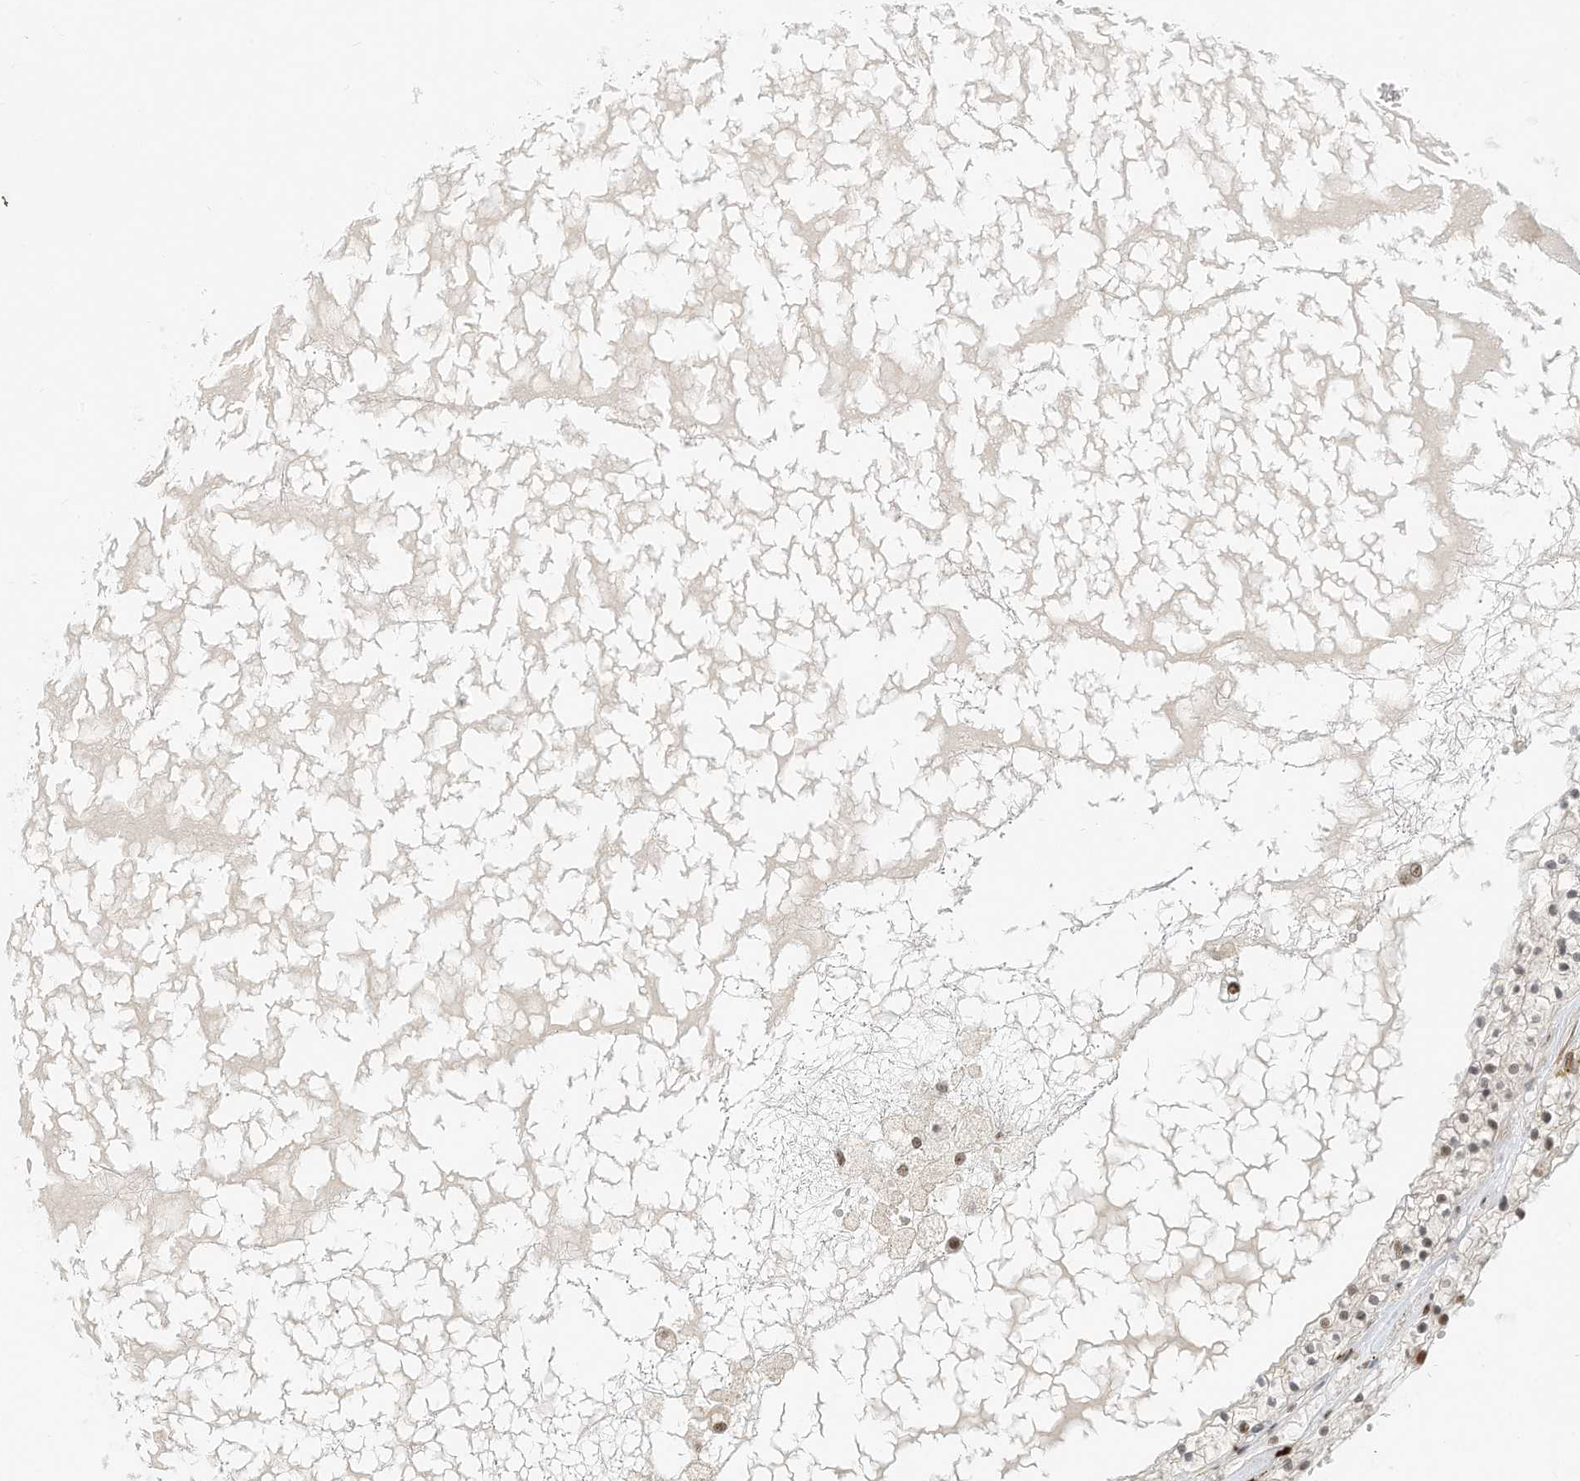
{"staining": {"intensity": "negative", "quantity": "none", "location": "none"}, "tissue": "renal cancer", "cell_type": "Tumor cells", "image_type": "cancer", "snomed": [{"axis": "morphology", "description": "Normal tissue, NOS"}, {"axis": "morphology", "description": "Adenocarcinoma, NOS"}, {"axis": "topography", "description": "Kidney"}], "caption": "A photomicrograph of human adenocarcinoma (renal) is negative for staining in tumor cells. Brightfield microscopy of IHC stained with DAB (3,3'-diaminobenzidine) (brown) and hematoxylin (blue), captured at high magnification.", "gene": "OGT", "patient": {"sex": "male", "age": 68}}